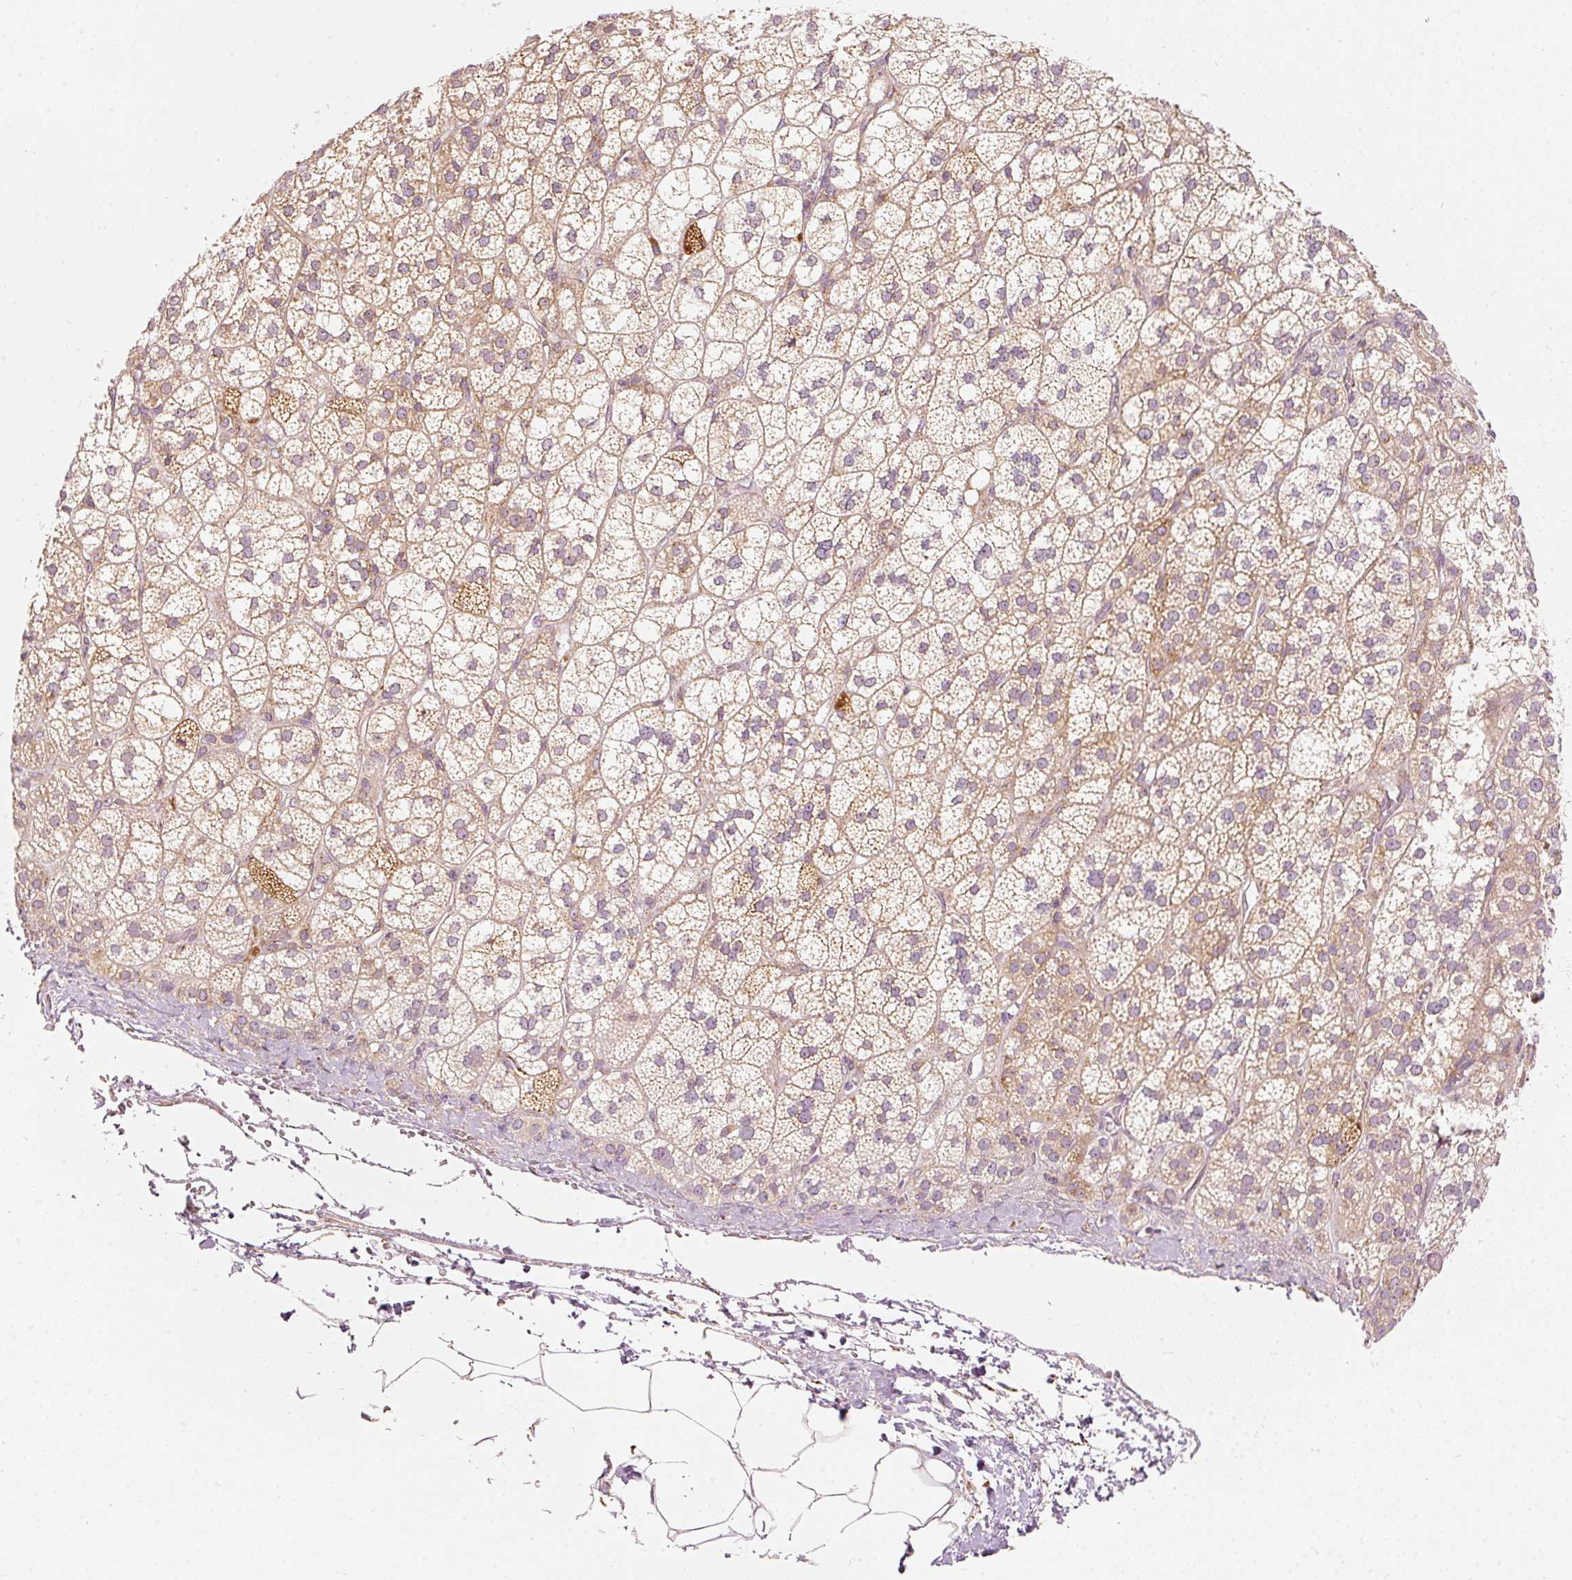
{"staining": {"intensity": "weak", "quantity": ">75%", "location": "cytoplasmic/membranous"}, "tissue": "adrenal gland", "cell_type": "Glandular cells", "image_type": "normal", "snomed": [{"axis": "morphology", "description": "Normal tissue, NOS"}, {"axis": "topography", "description": "Adrenal gland"}], "caption": "Immunohistochemistry (IHC) of benign human adrenal gland reveals low levels of weak cytoplasmic/membranous positivity in approximately >75% of glandular cells. The protein is shown in brown color, while the nuclei are stained blue.", "gene": "SNAPC5", "patient": {"sex": "female", "age": 60}}